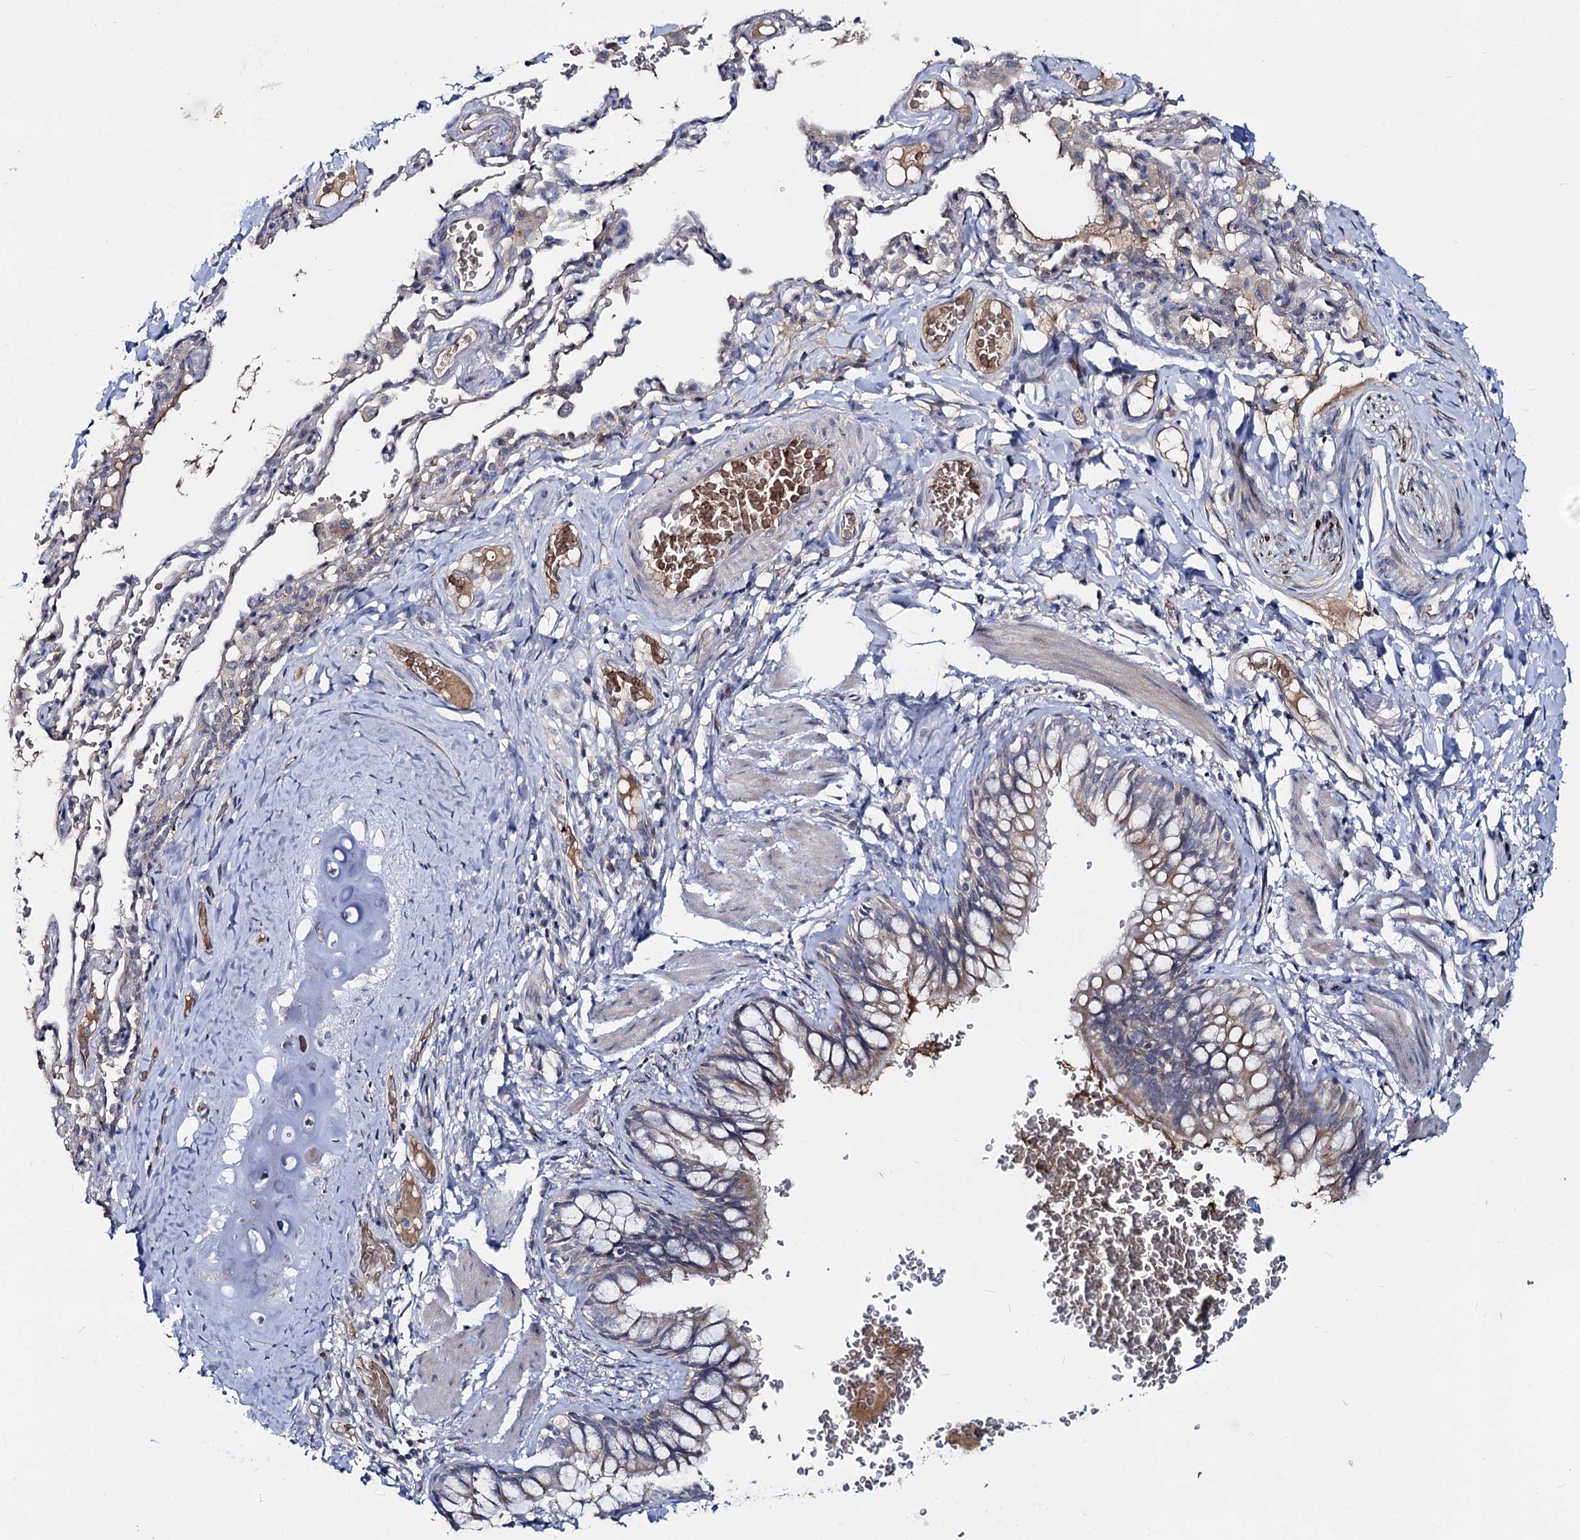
{"staining": {"intensity": "moderate", "quantity": "25%-75%", "location": "cytoplasmic/membranous"}, "tissue": "bronchus", "cell_type": "Respiratory epithelial cells", "image_type": "normal", "snomed": [{"axis": "morphology", "description": "Normal tissue, NOS"}, {"axis": "topography", "description": "Cartilage tissue"}, {"axis": "topography", "description": "Bronchus"}], "caption": "Immunohistochemical staining of unremarkable human bronchus shows 25%-75% levels of moderate cytoplasmic/membranous protein expression in about 25%-75% of respiratory epithelial cells. (DAB (3,3'-diaminobenzidine) = brown stain, brightfield microscopy at high magnification).", "gene": "RNF6", "patient": {"sex": "female", "age": 36}}